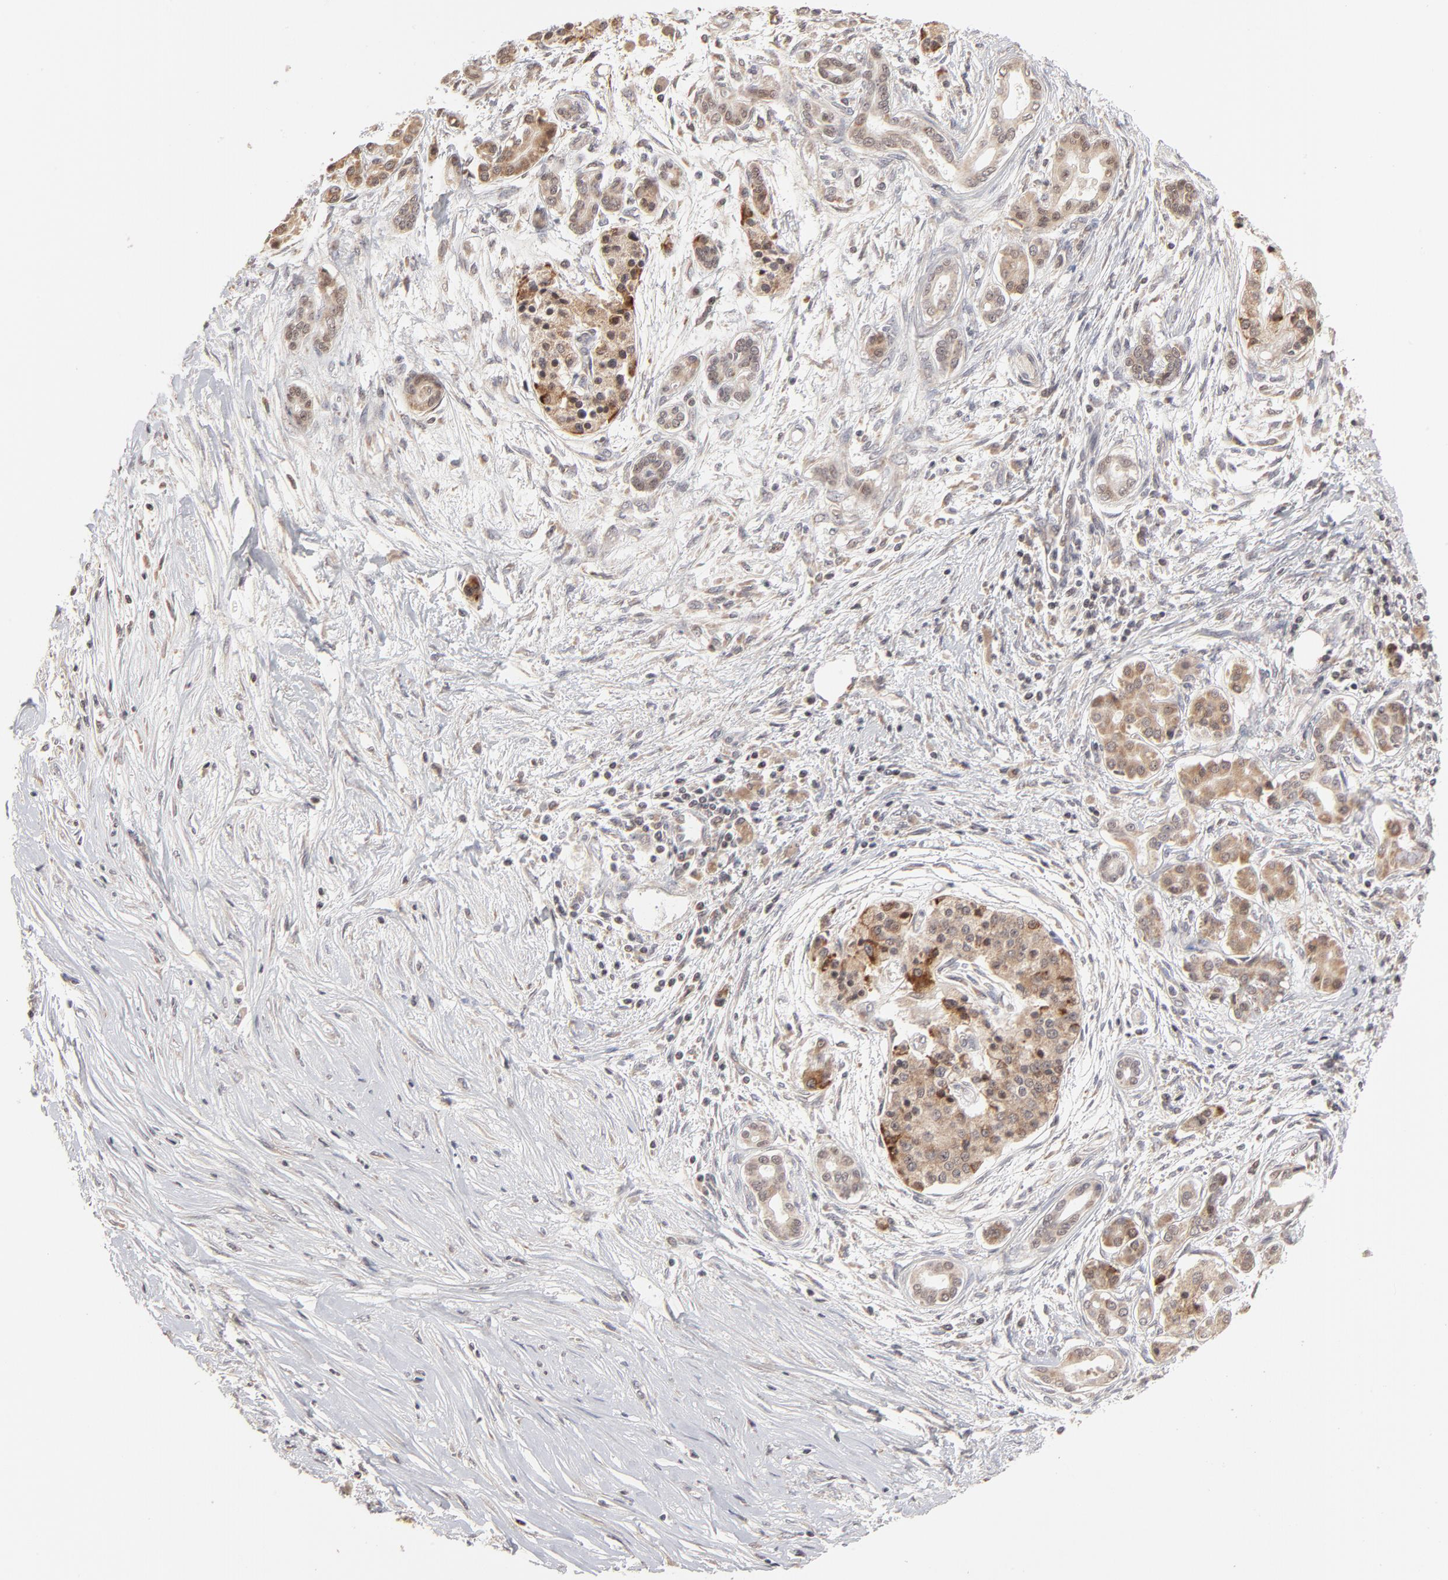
{"staining": {"intensity": "weak", "quantity": ">75%", "location": "cytoplasmic/membranous"}, "tissue": "pancreatic cancer", "cell_type": "Tumor cells", "image_type": "cancer", "snomed": [{"axis": "morphology", "description": "Adenocarcinoma, NOS"}, {"axis": "topography", "description": "Pancreas"}], "caption": "Immunohistochemical staining of pancreatic adenocarcinoma displays low levels of weak cytoplasmic/membranous staining in approximately >75% of tumor cells. (DAB IHC, brown staining for protein, blue staining for nuclei).", "gene": "ARIH1", "patient": {"sex": "female", "age": 59}}